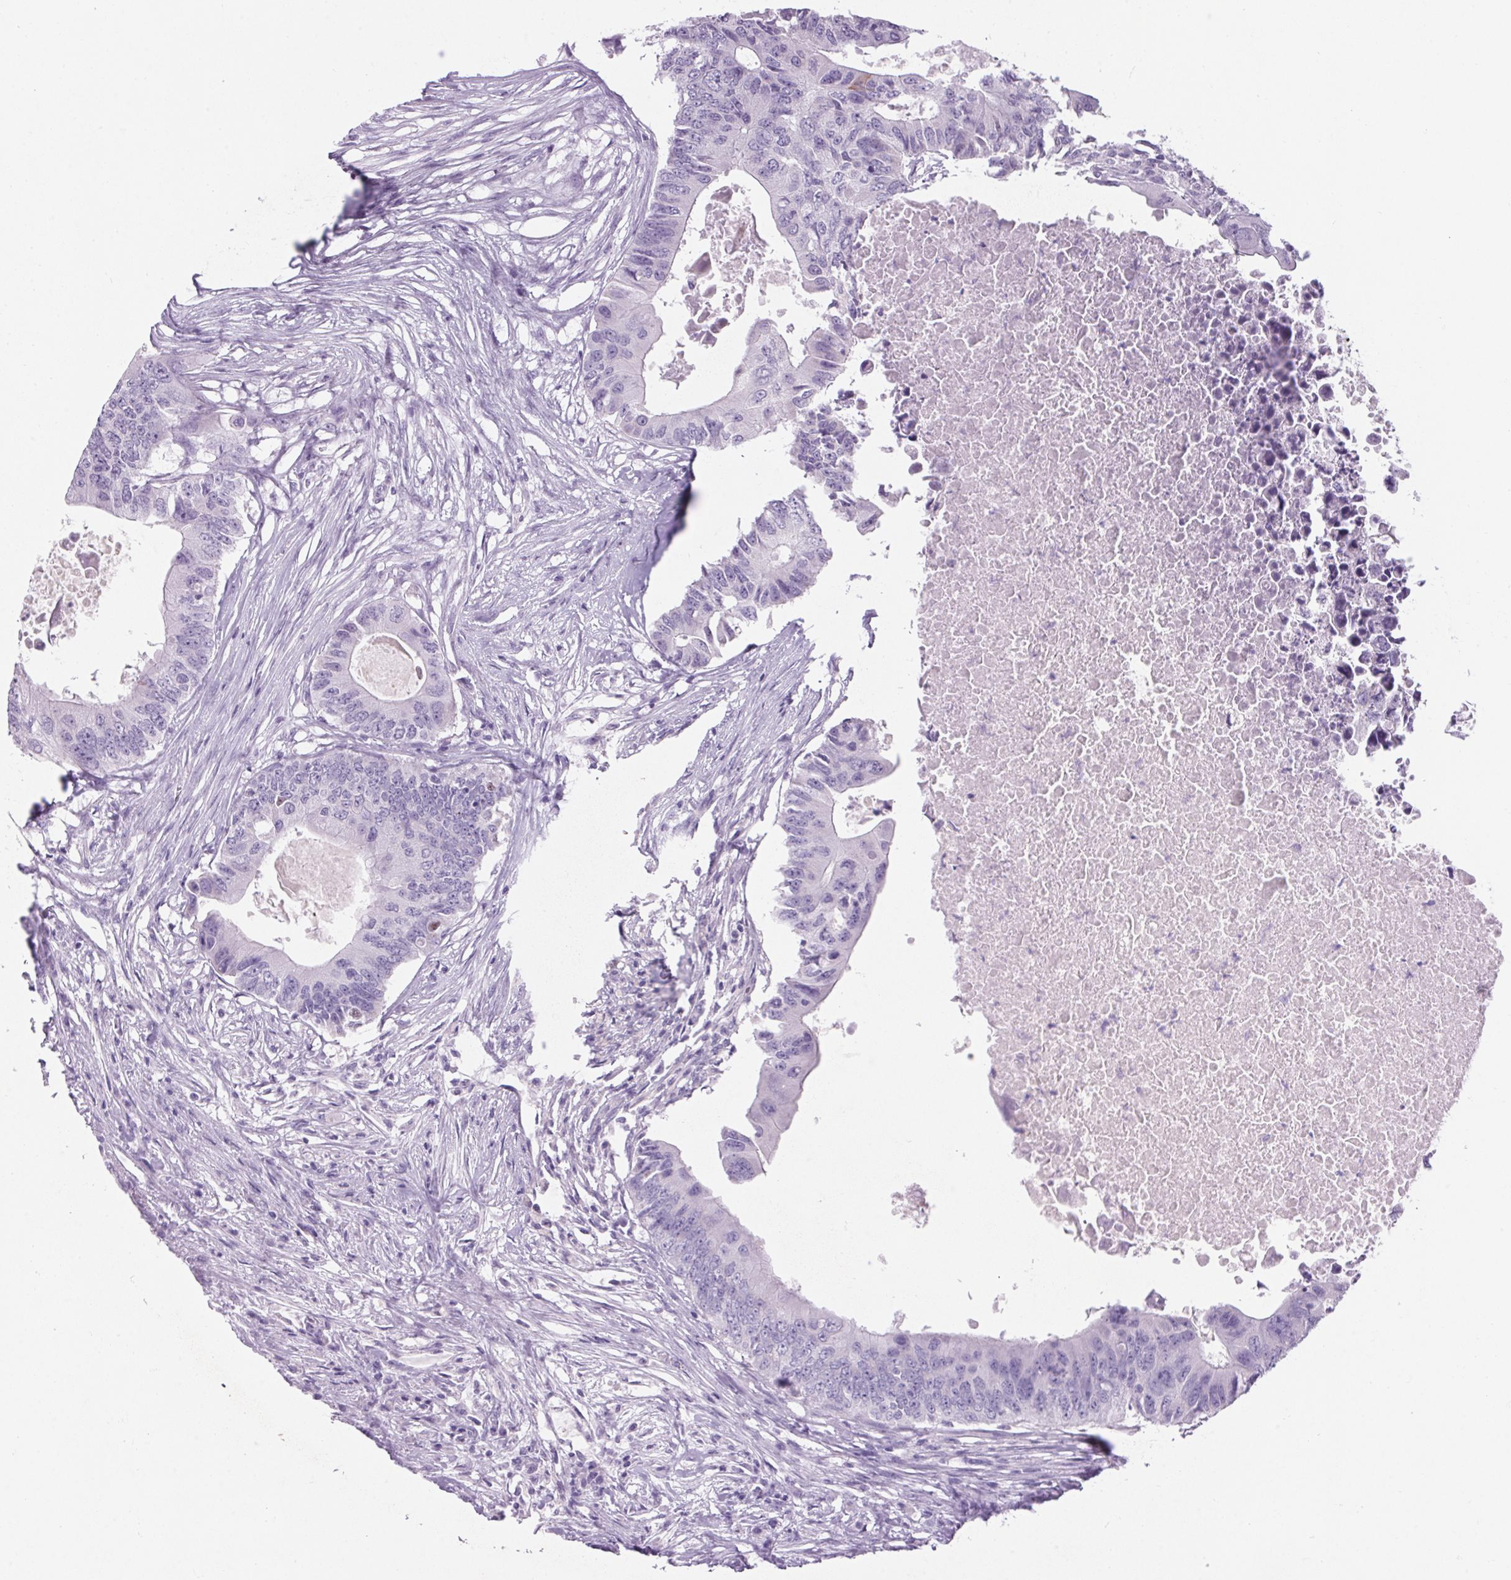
{"staining": {"intensity": "negative", "quantity": "none", "location": "none"}, "tissue": "colorectal cancer", "cell_type": "Tumor cells", "image_type": "cancer", "snomed": [{"axis": "morphology", "description": "Adenocarcinoma, NOS"}, {"axis": "topography", "description": "Colon"}], "caption": "Adenocarcinoma (colorectal) stained for a protein using immunohistochemistry (IHC) shows no positivity tumor cells.", "gene": "RPTN", "patient": {"sex": "male", "age": 71}}